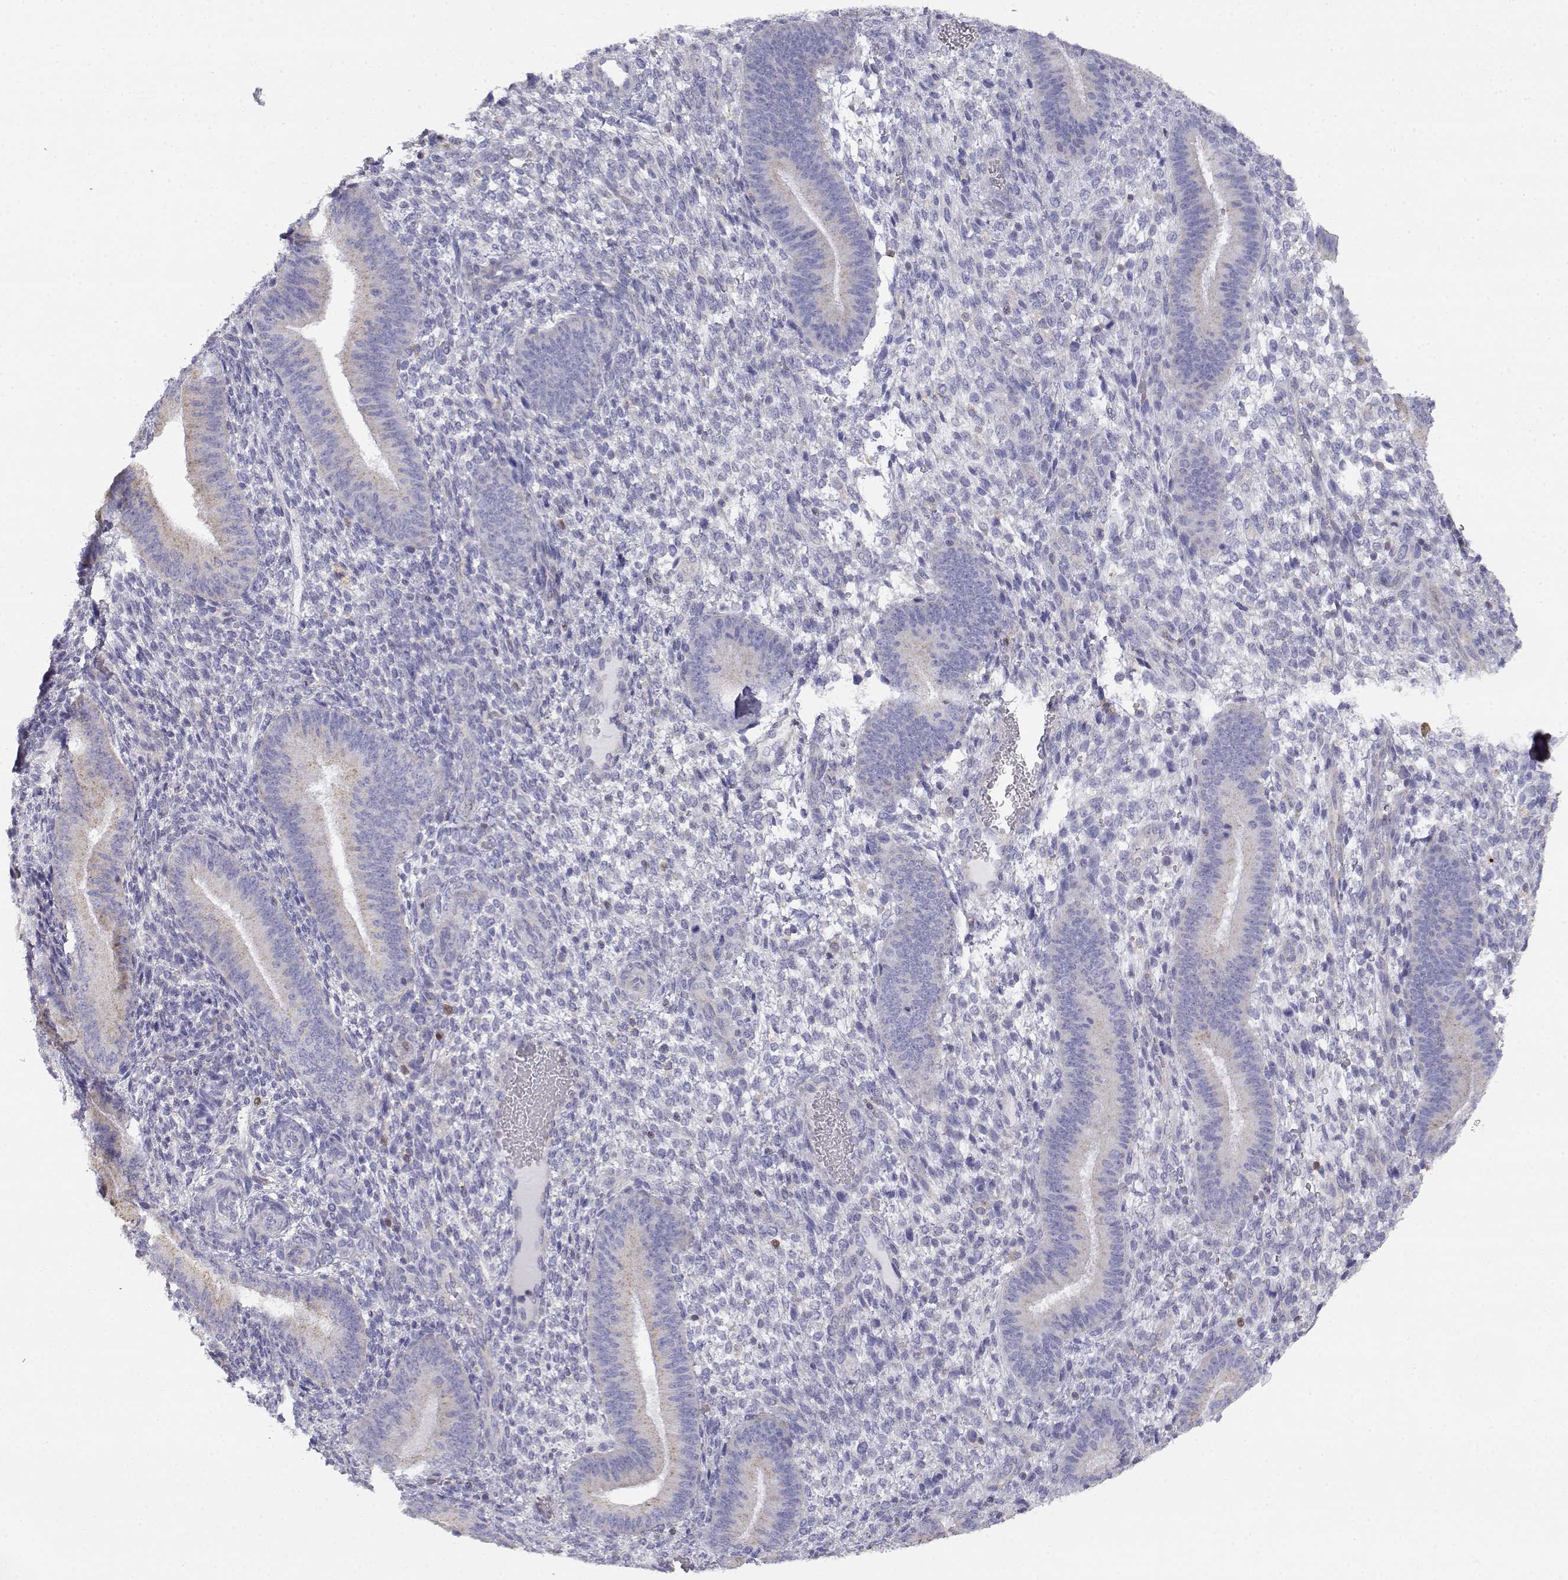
{"staining": {"intensity": "negative", "quantity": "none", "location": "none"}, "tissue": "endometrium", "cell_type": "Cells in endometrial stroma", "image_type": "normal", "snomed": [{"axis": "morphology", "description": "Normal tissue, NOS"}, {"axis": "topography", "description": "Endometrium"}], "caption": "Image shows no significant protein staining in cells in endometrial stroma of unremarkable endometrium.", "gene": "ADA", "patient": {"sex": "female", "age": 39}}